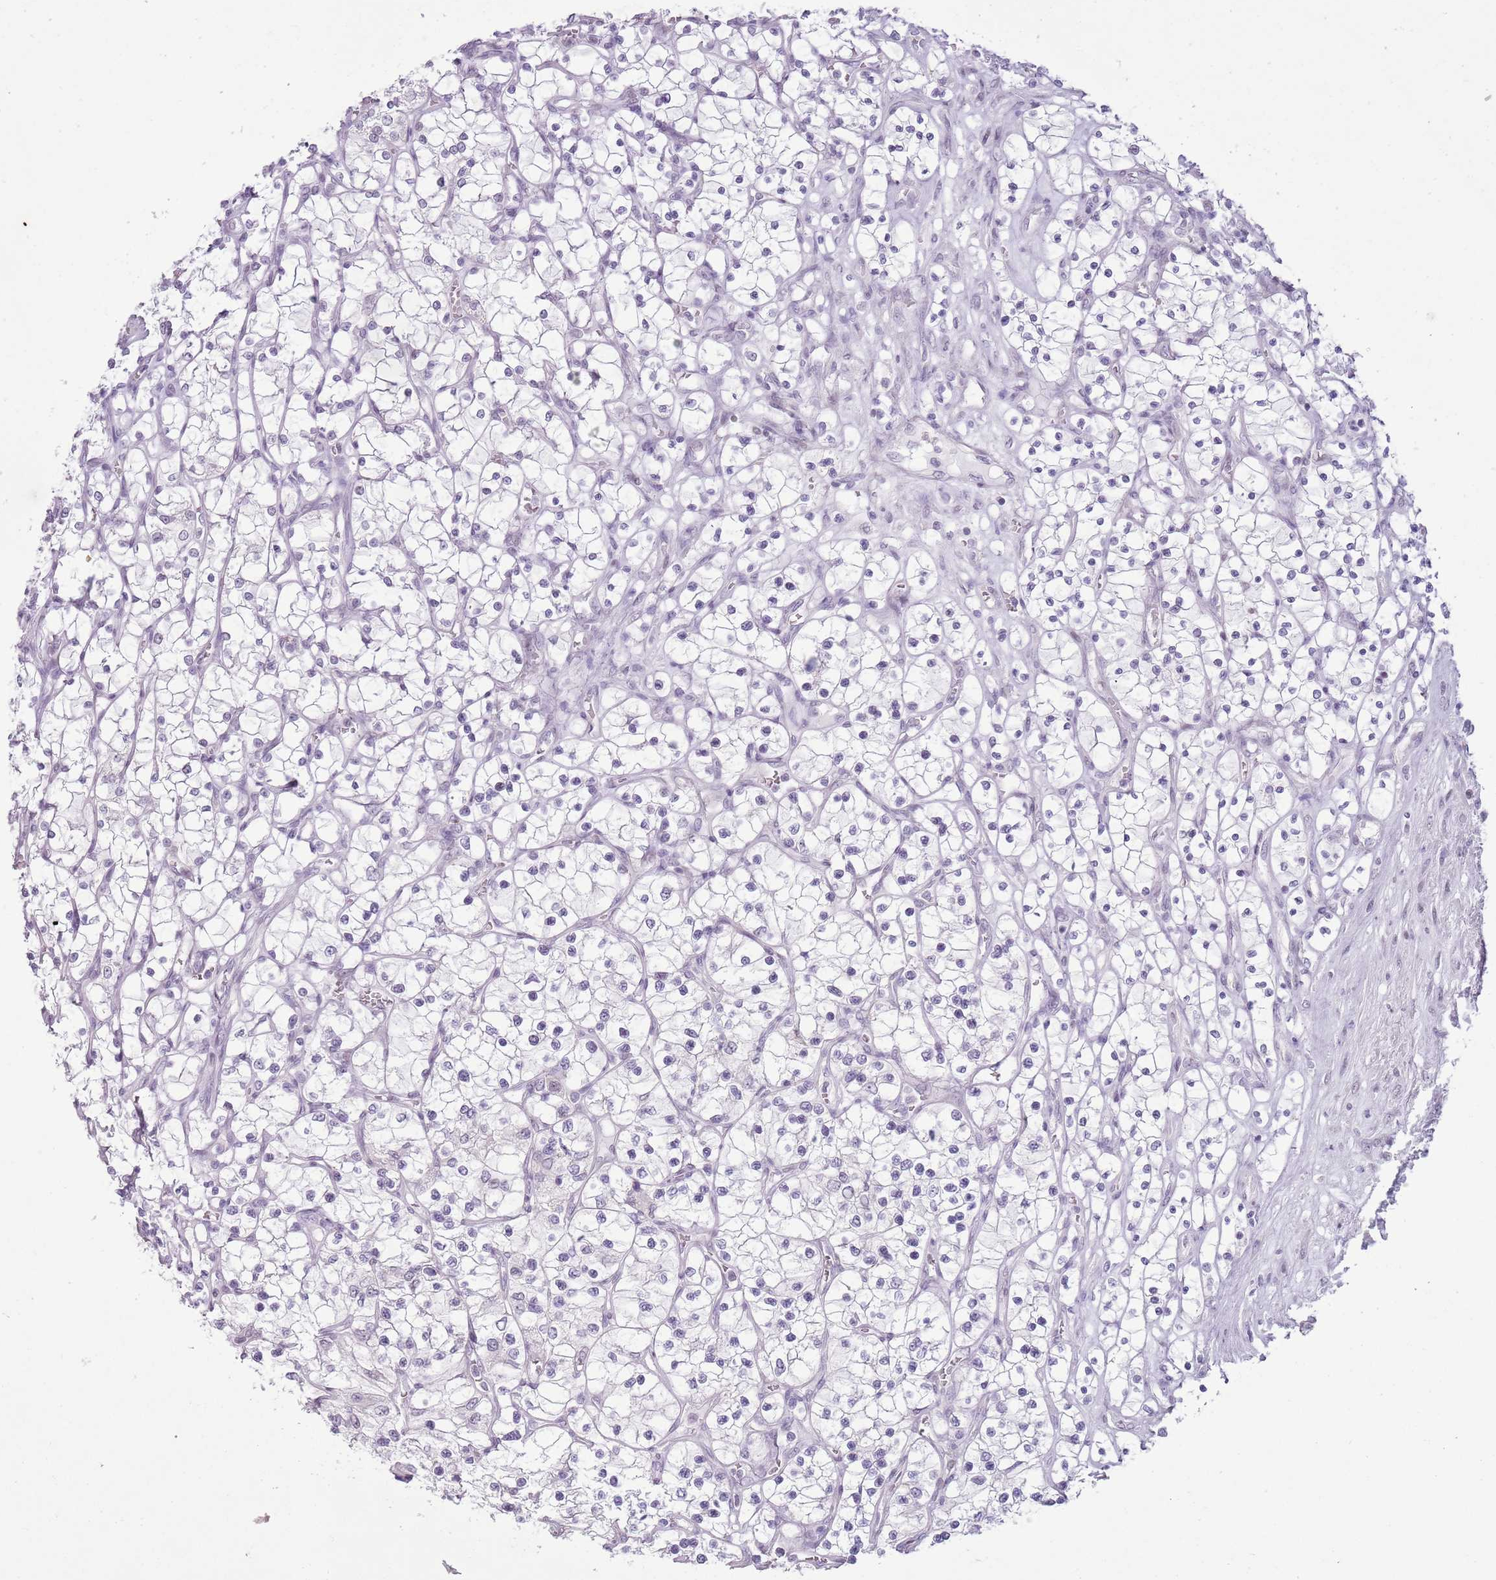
{"staining": {"intensity": "negative", "quantity": "none", "location": "none"}, "tissue": "renal cancer", "cell_type": "Tumor cells", "image_type": "cancer", "snomed": [{"axis": "morphology", "description": "Adenocarcinoma, NOS"}, {"axis": "topography", "description": "Kidney"}], "caption": "This photomicrograph is of renal cancer stained with immunohistochemistry (IHC) to label a protein in brown with the nuclei are counter-stained blue. There is no staining in tumor cells.", "gene": "RPL3L", "patient": {"sex": "female", "age": 69}}